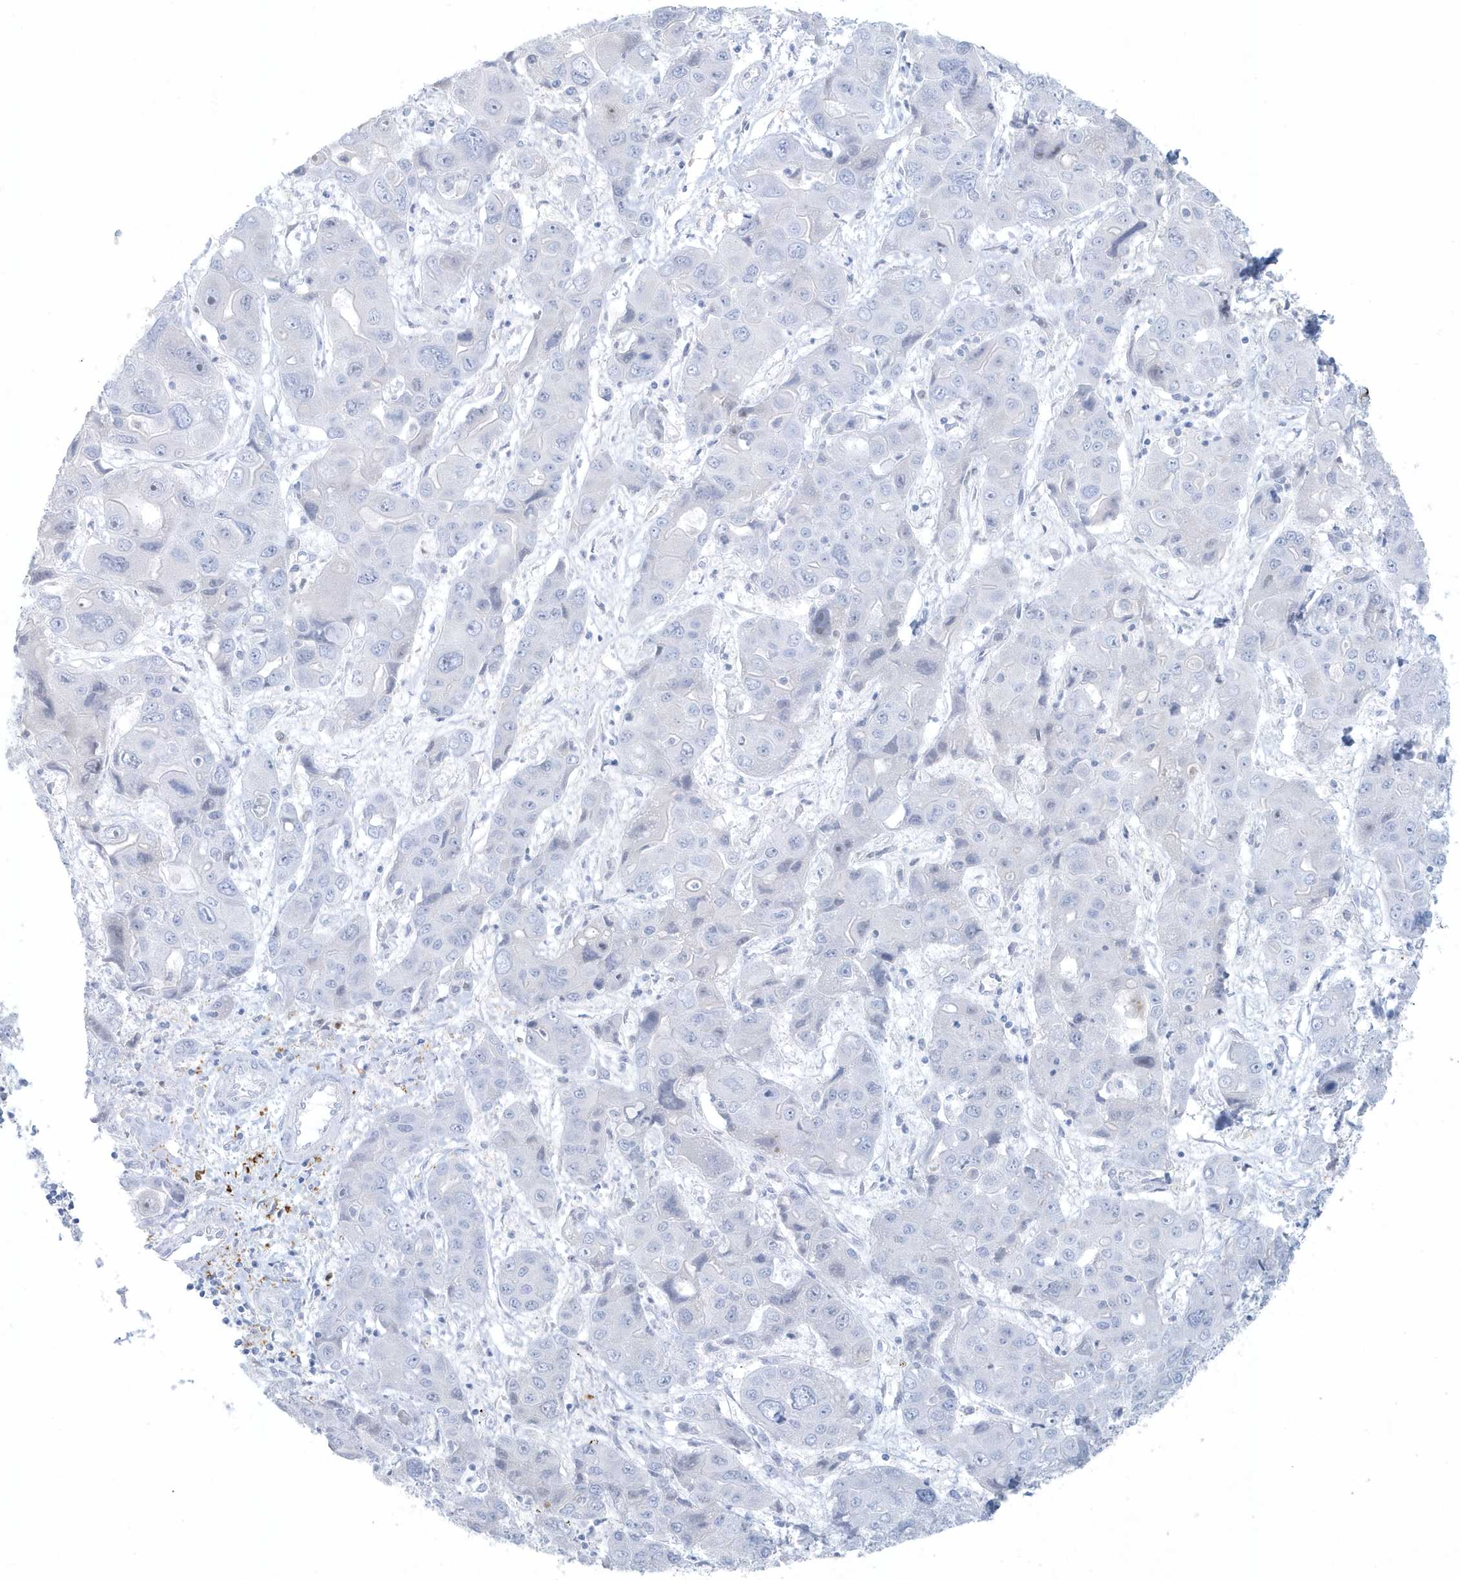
{"staining": {"intensity": "negative", "quantity": "none", "location": "none"}, "tissue": "liver cancer", "cell_type": "Tumor cells", "image_type": "cancer", "snomed": [{"axis": "morphology", "description": "Cholangiocarcinoma"}, {"axis": "topography", "description": "Liver"}], "caption": "Tumor cells show no significant staining in liver cholangiocarcinoma.", "gene": "FAM98A", "patient": {"sex": "male", "age": 67}}